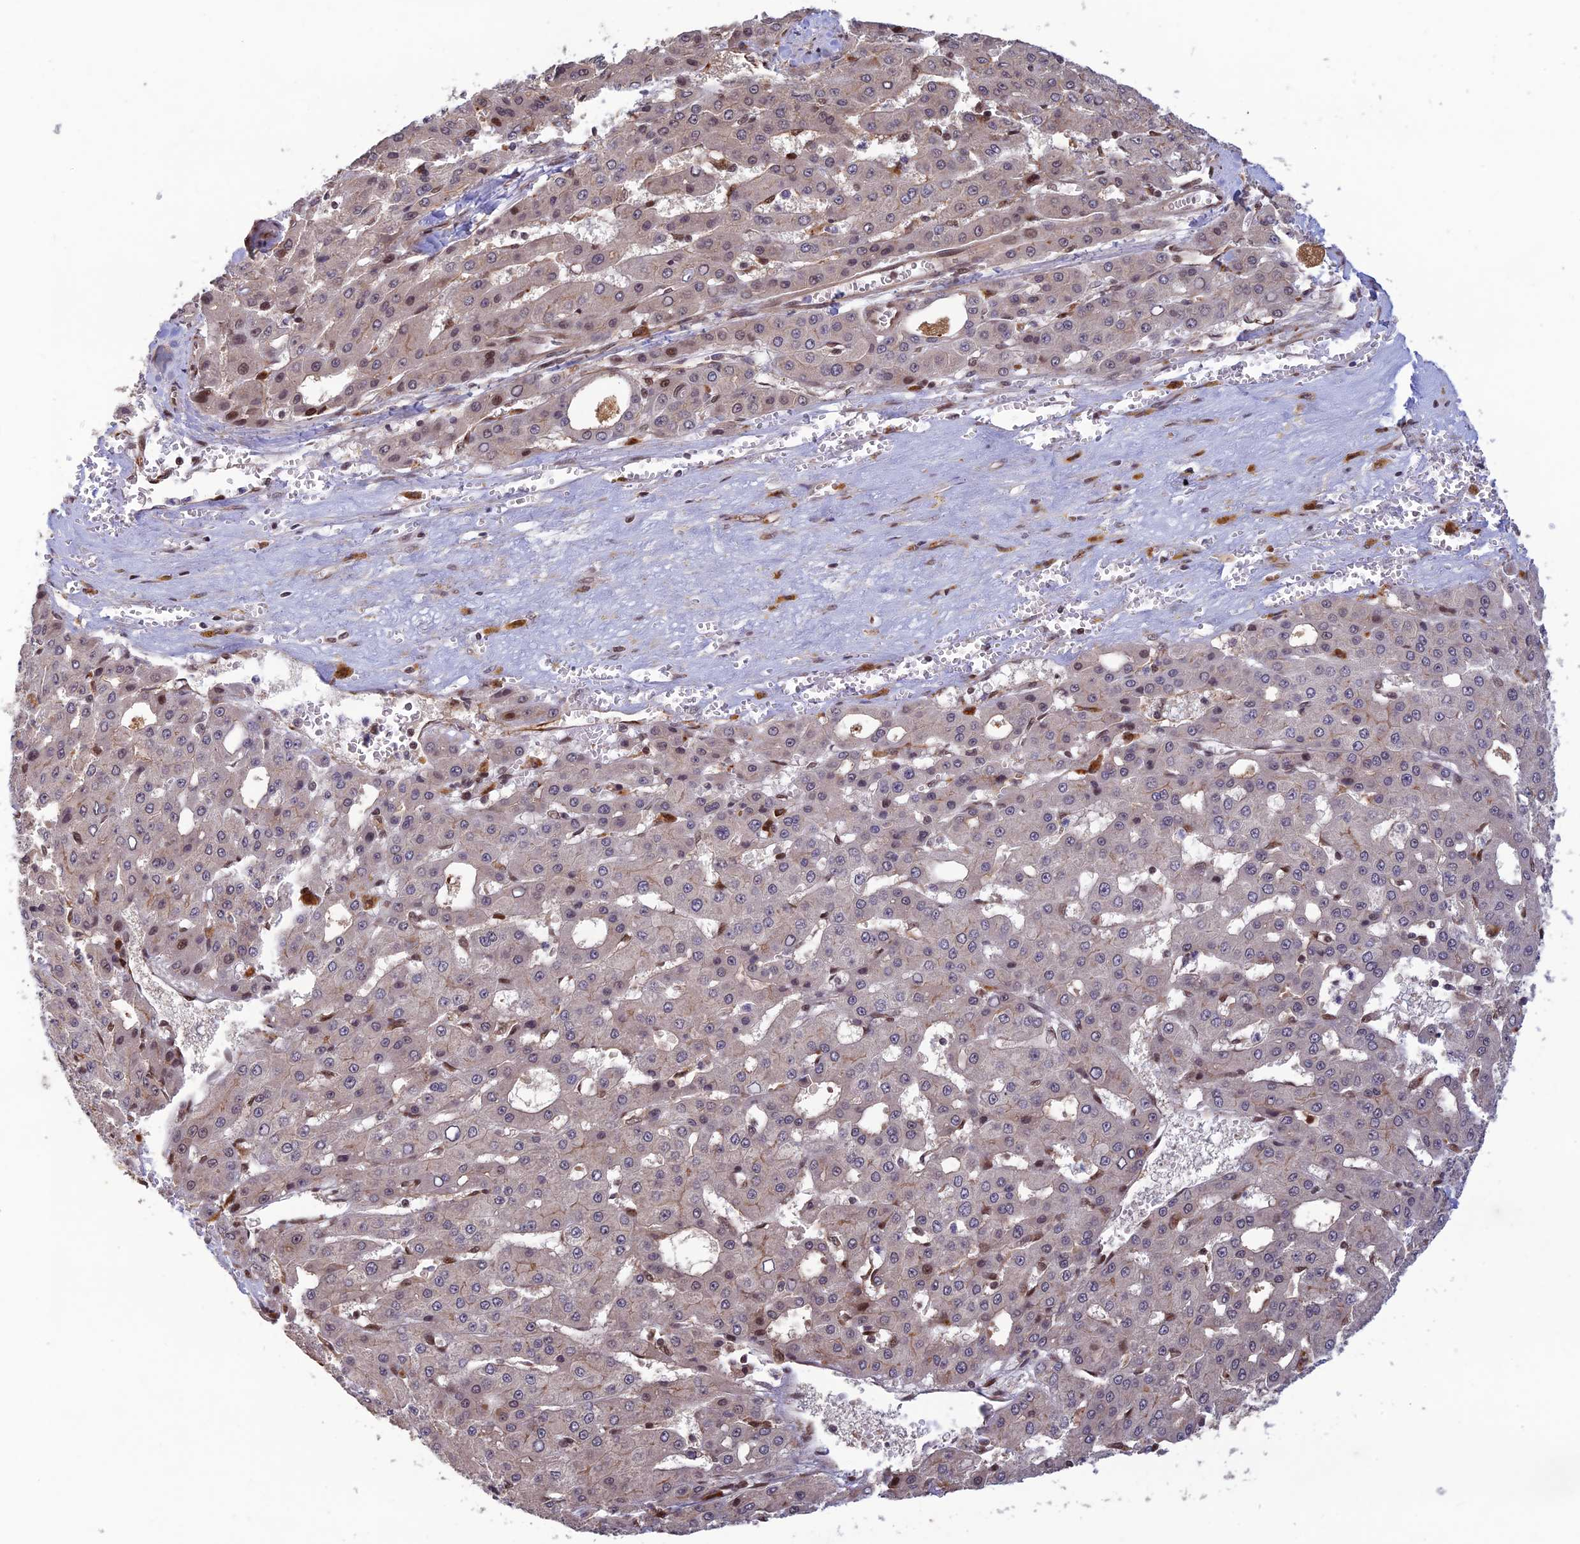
{"staining": {"intensity": "negative", "quantity": "none", "location": "none"}, "tissue": "liver cancer", "cell_type": "Tumor cells", "image_type": "cancer", "snomed": [{"axis": "morphology", "description": "Carcinoma, Hepatocellular, NOS"}, {"axis": "topography", "description": "Liver"}], "caption": "The micrograph displays no significant positivity in tumor cells of liver cancer.", "gene": "ZNF565", "patient": {"sex": "male", "age": 47}}